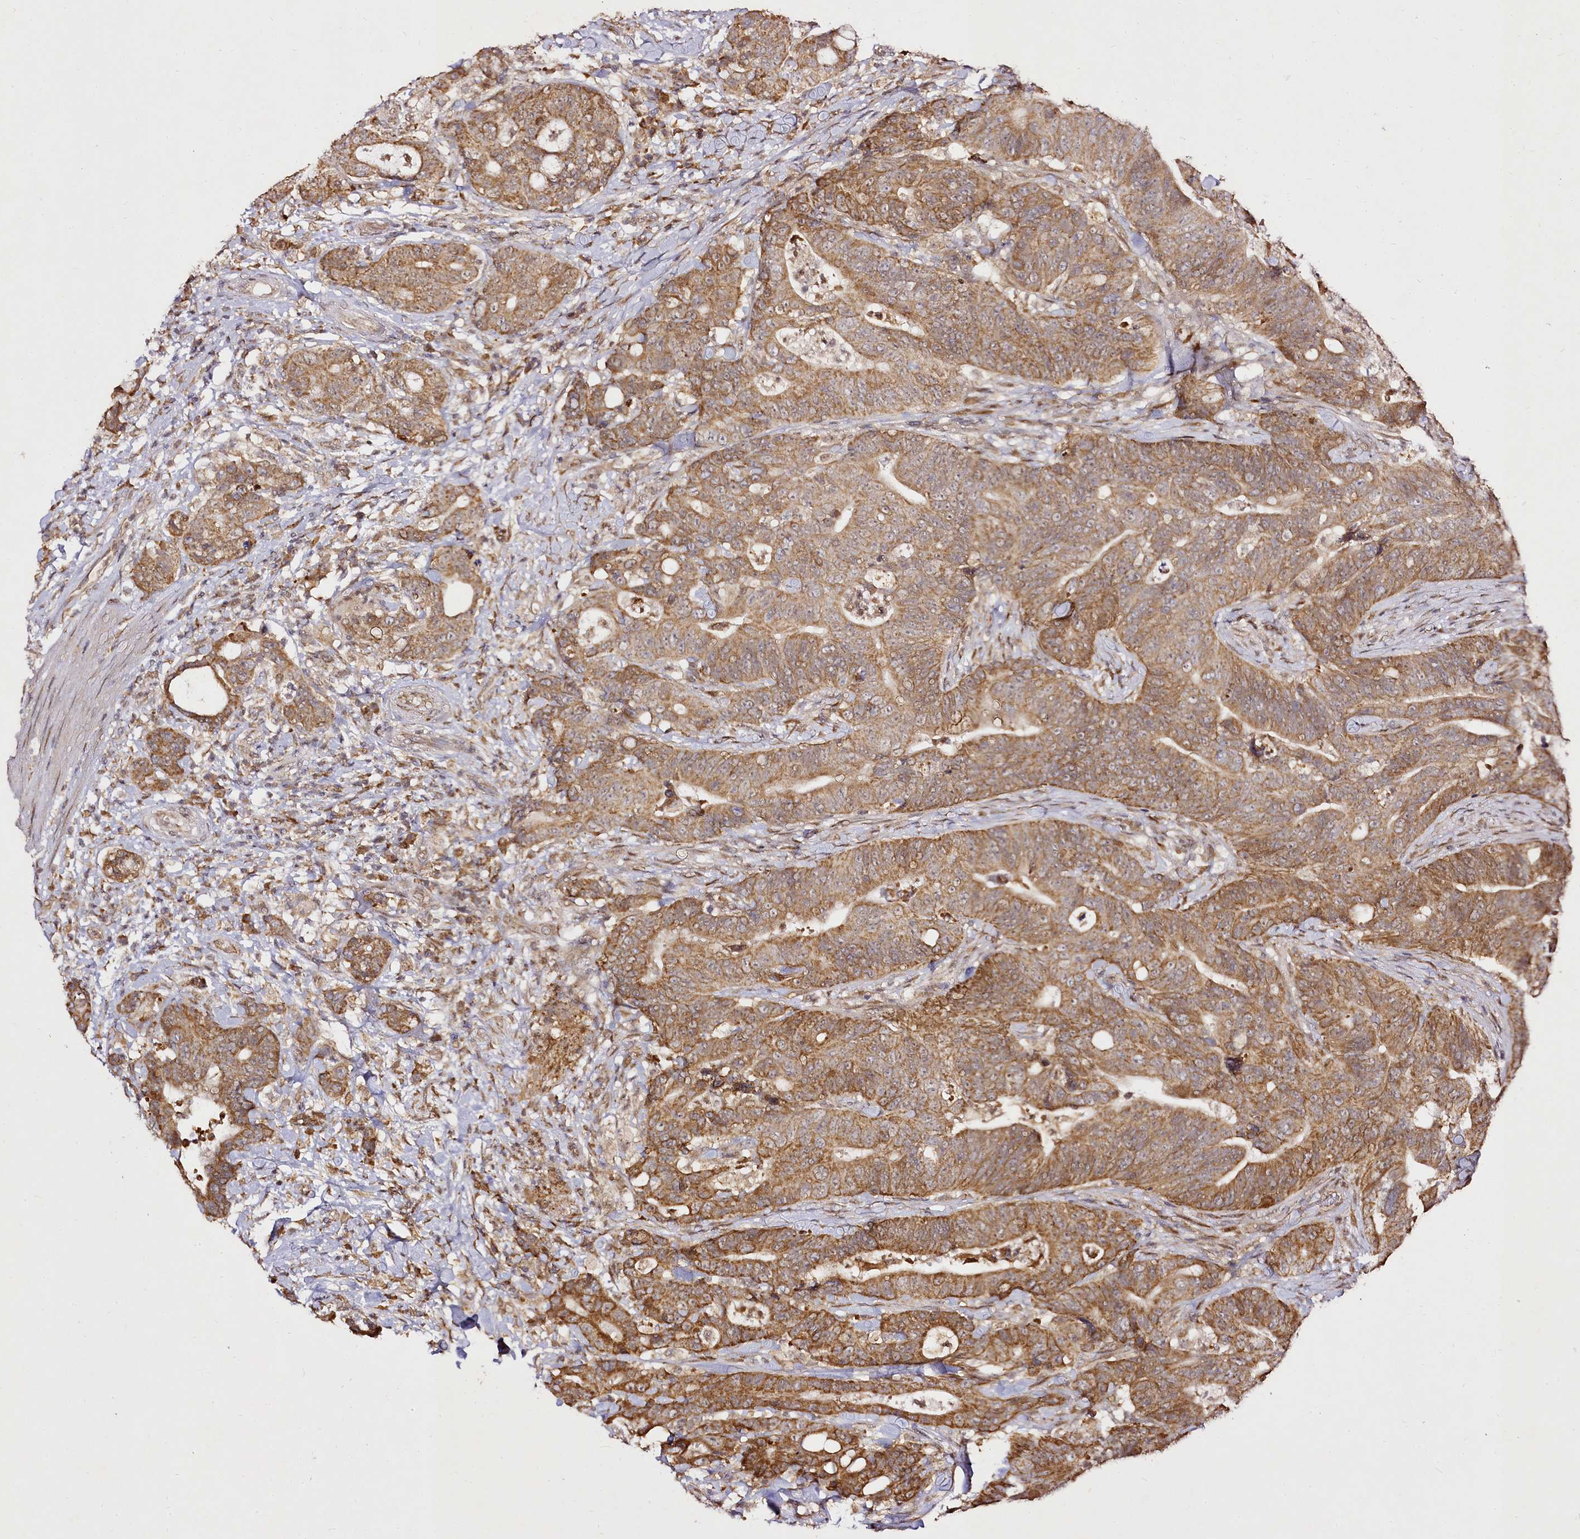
{"staining": {"intensity": "moderate", "quantity": ">75%", "location": "cytoplasmic/membranous"}, "tissue": "colorectal cancer", "cell_type": "Tumor cells", "image_type": "cancer", "snomed": [{"axis": "morphology", "description": "Adenocarcinoma, NOS"}, {"axis": "topography", "description": "Colon"}], "caption": "Colorectal cancer (adenocarcinoma) tissue reveals moderate cytoplasmic/membranous positivity in approximately >75% of tumor cells The staining was performed using DAB, with brown indicating positive protein expression. Nuclei are stained blue with hematoxylin.", "gene": "EDIL3", "patient": {"sex": "female", "age": 82}}